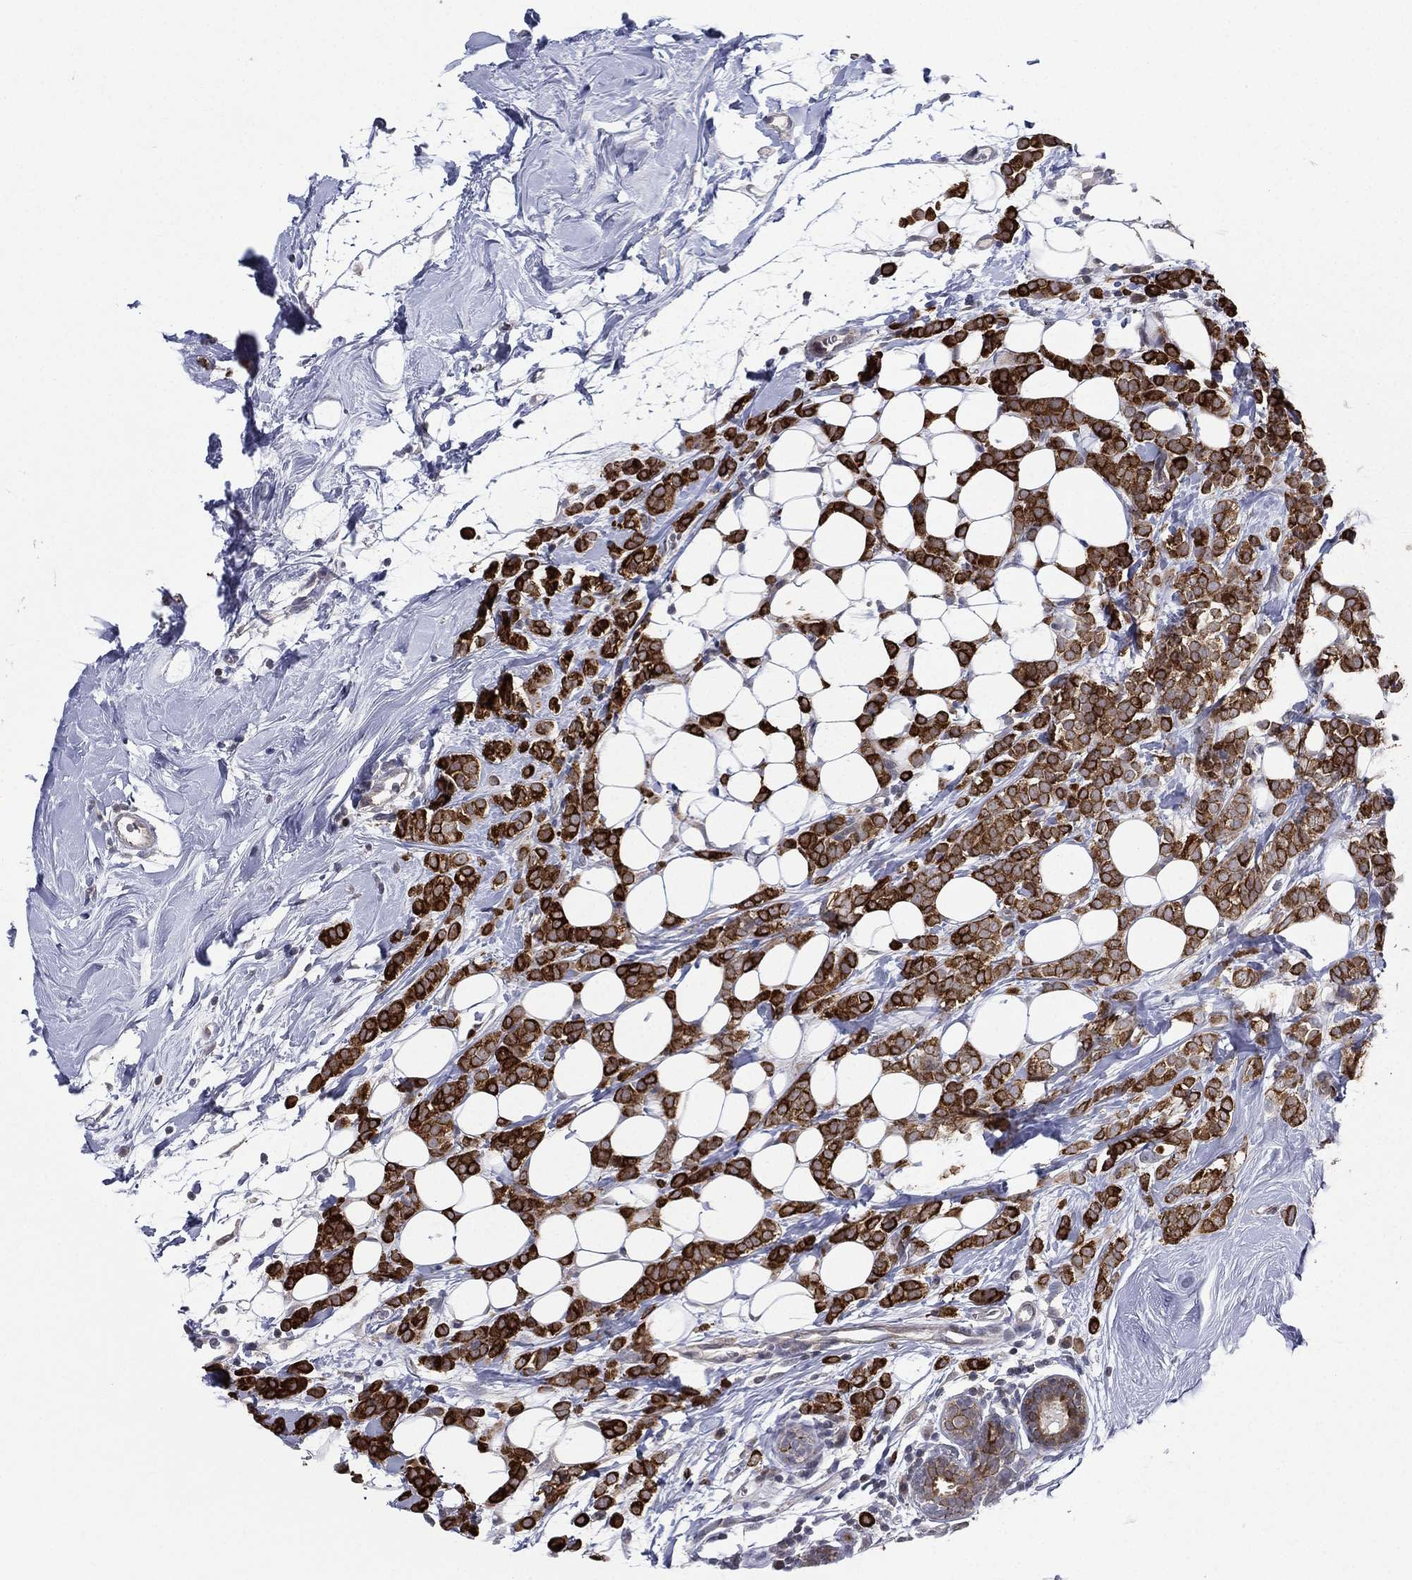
{"staining": {"intensity": "strong", "quantity": ">75%", "location": "cytoplasmic/membranous"}, "tissue": "breast cancer", "cell_type": "Tumor cells", "image_type": "cancer", "snomed": [{"axis": "morphology", "description": "Lobular carcinoma"}, {"axis": "topography", "description": "Breast"}], "caption": "Approximately >75% of tumor cells in breast lobular carcinoma demonstrate strong cytoplasmic/membranous protein positivity as visualized by brown immunohistochemical staining.", "gene": "KAT14", "patient": {"sex": "female", "age": 49}}